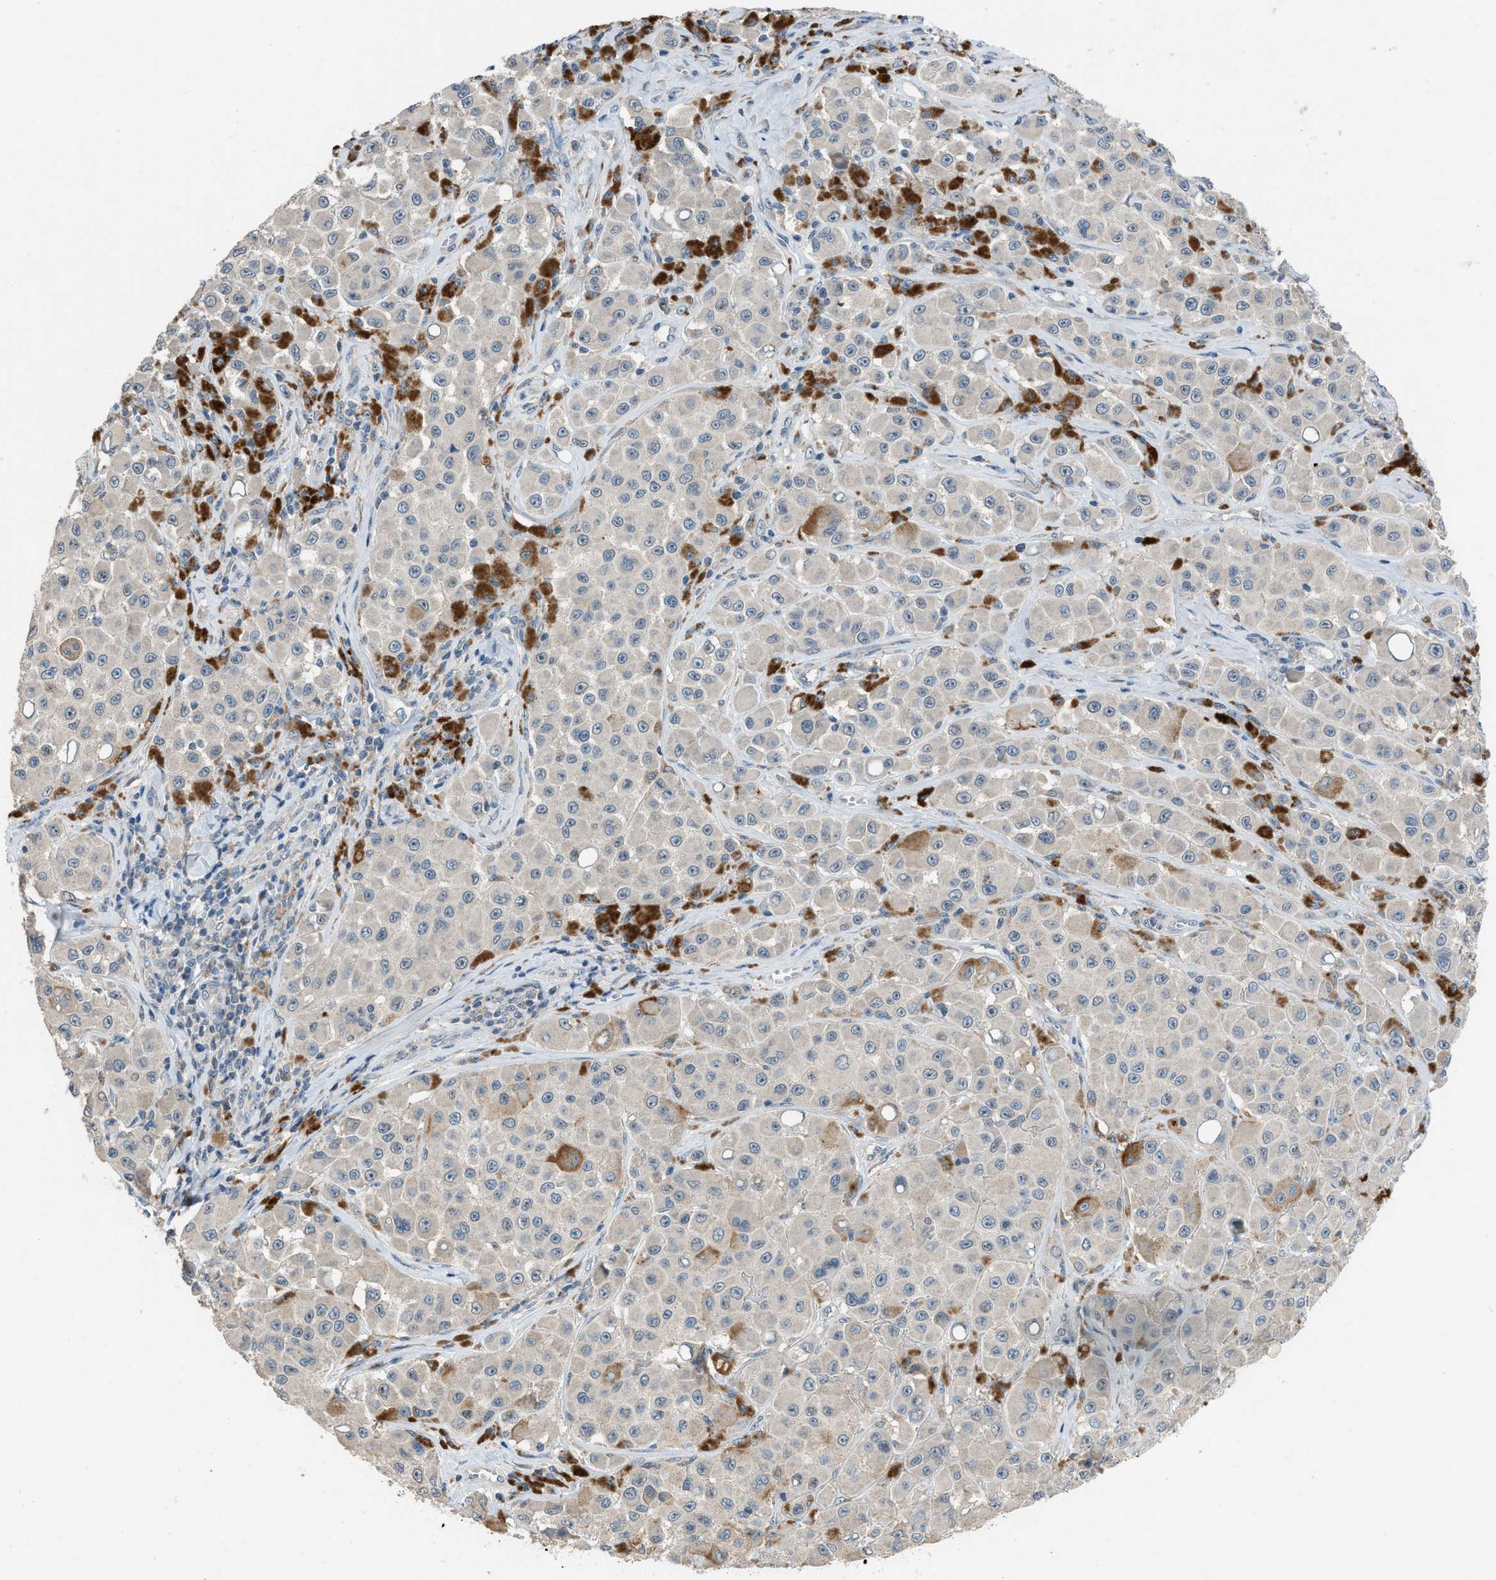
{"staining": {"intensity": "weak", "quantity": "<25%", "location": "cytoplasmic/membranous"}, "tissue": "melanoma", "cell_type": "Tumor cells", "image_type": "cancer", "snomed": [{"axis": "morphology", "description": "Malignant melanoma, NOS"}, {"axis": "topography", "description": "Skin"}], "caption": "Immunohistochemistry (IHC) histopathology image of melanoma stained for a protein (brown), which shows no expression in tumor cells.", "gene": "MIS18A", "patient": {"sex": "male", "age": 84}}